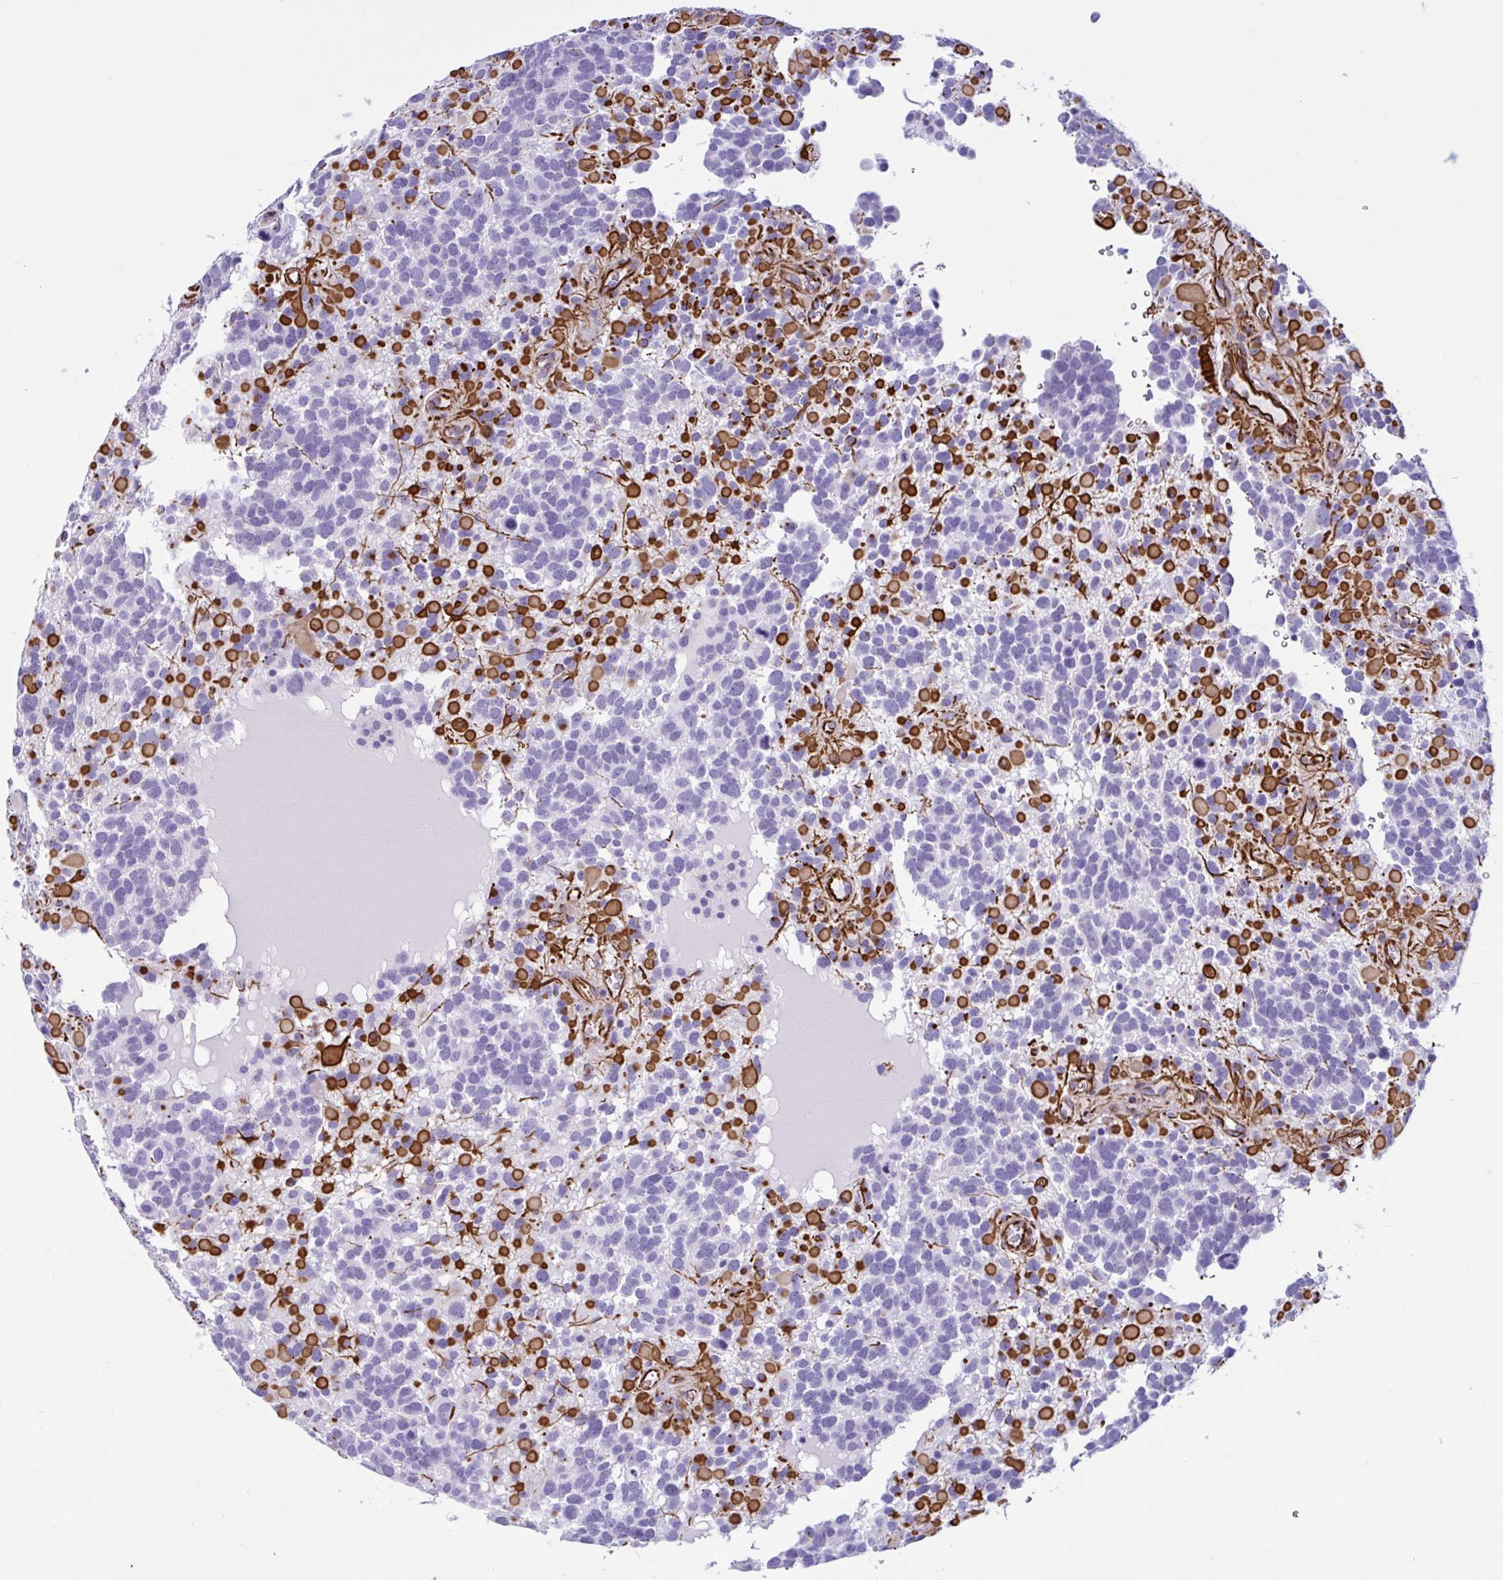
{"staining": {"intensity": "strong", "quantity": "25%-75%", "location": "cytoplasmic/membranous"}, "tissue": "glioma", "cell_type": "Tumor cells", "image_type": "cancer", "snomed": [{"axis": "morphology", "description": "Glioma, malignant, High grade"}, {"axis": "topography", "description": "Brain"}], "caption": "Glioma stained with immunohistochemistry (IHC) exhibits strong cytoplasmic/membranous staining in about 25%-75% of tumor cells.", "gene": "SMAD5", "patient": {"sex": "female", "age": 40}}